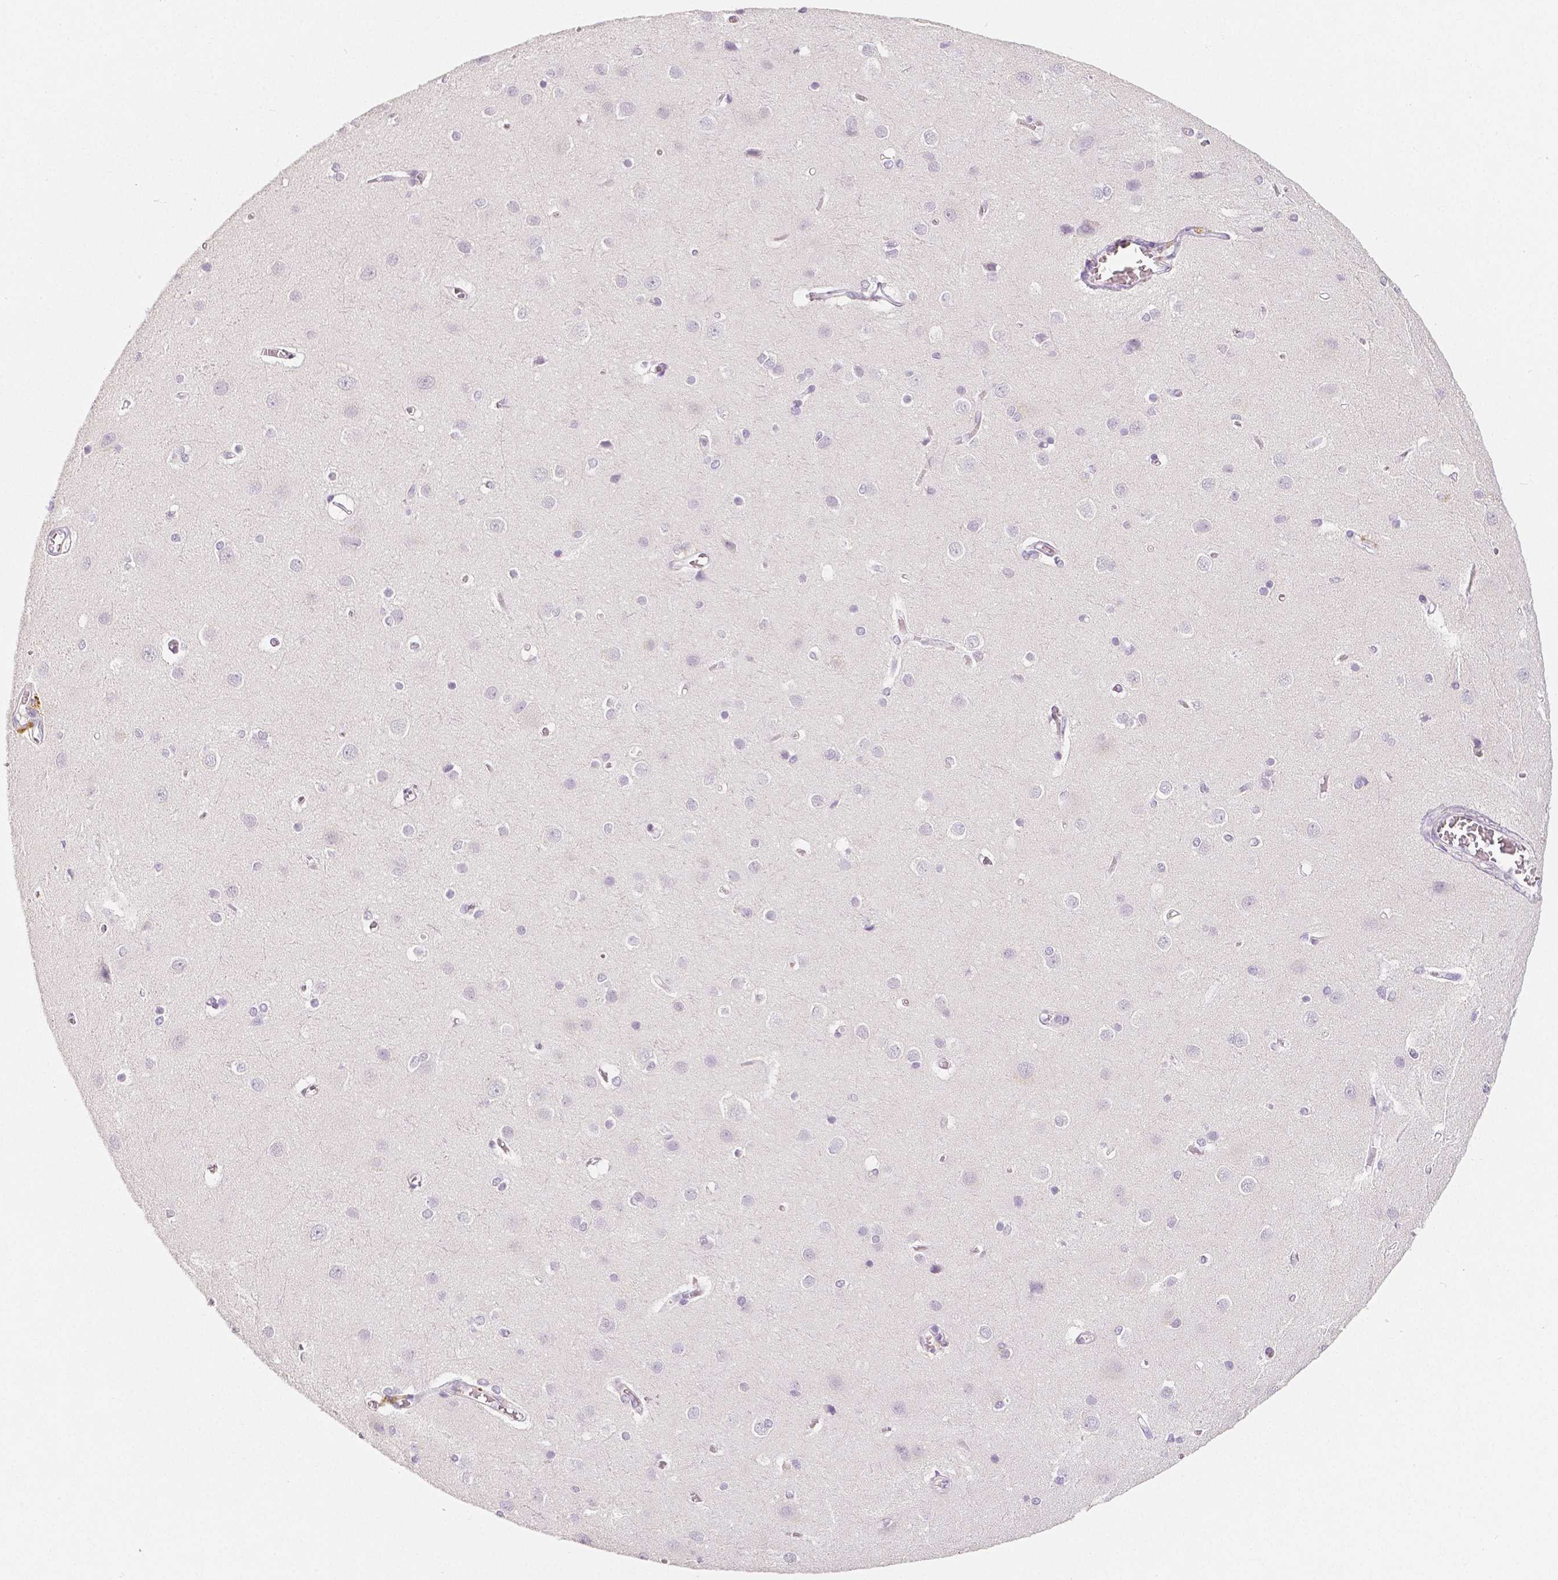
{"staining": {"intensity": "negative", "quantity": "none", "location": "none"}, "tissue": "cerebral cortex", "cell_type": "Endothelial cells", "image_type": "normal", "snomed": [{"axis": "morphology", "description": "Normal tissue, NOS"}, {"axis": "topography", "description": "Cerebral cortex"}], "caption": "The image shows no significant staining in endothelial cells of cerebral cortex.", "gene": "HNF1B", "patient": {"sex": "male", "age": 37}}